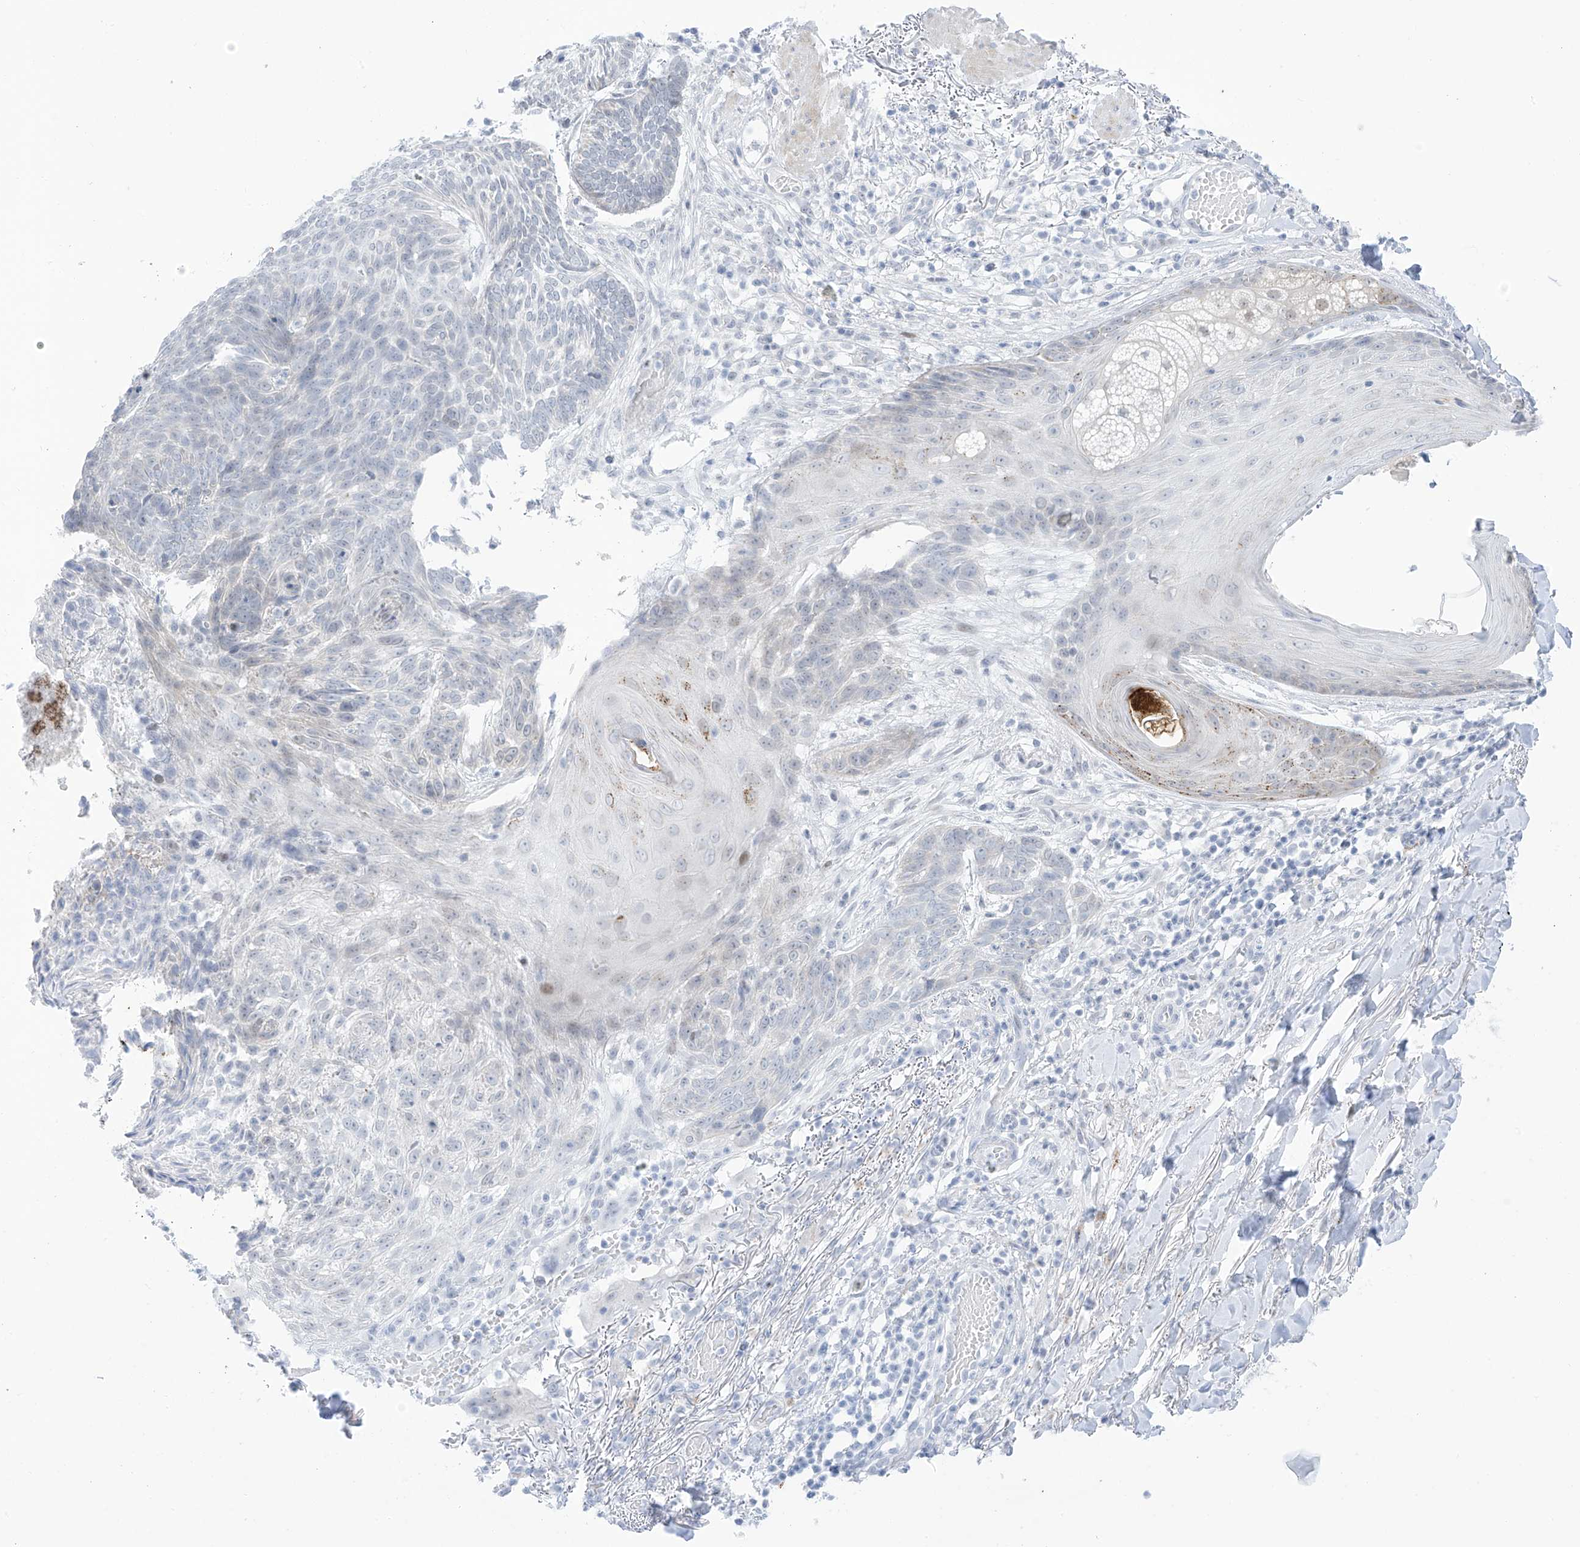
{"staining": {"intensity": "negative", "quantity": "none", "location": "none"}, "tissue": "skin cancer", "cell_type": "Tumor cells", "image_type": "cancer", "snomed": [{"axis": "morphology", "description": "Normal tissue, NOS"}, {"axis": "morphology", "description": "Basal cell carcinoma"}, {"axis": "topography", "description": "Skin"}], "caption": "IHC image of human skin cancer stained for a protein (brown), which demonstrates no expression in tumor cells. (DAB immunohistochemistry, high magnification).", "gene": "PSPH", "patient": {"sex": "male", "age": 64}}